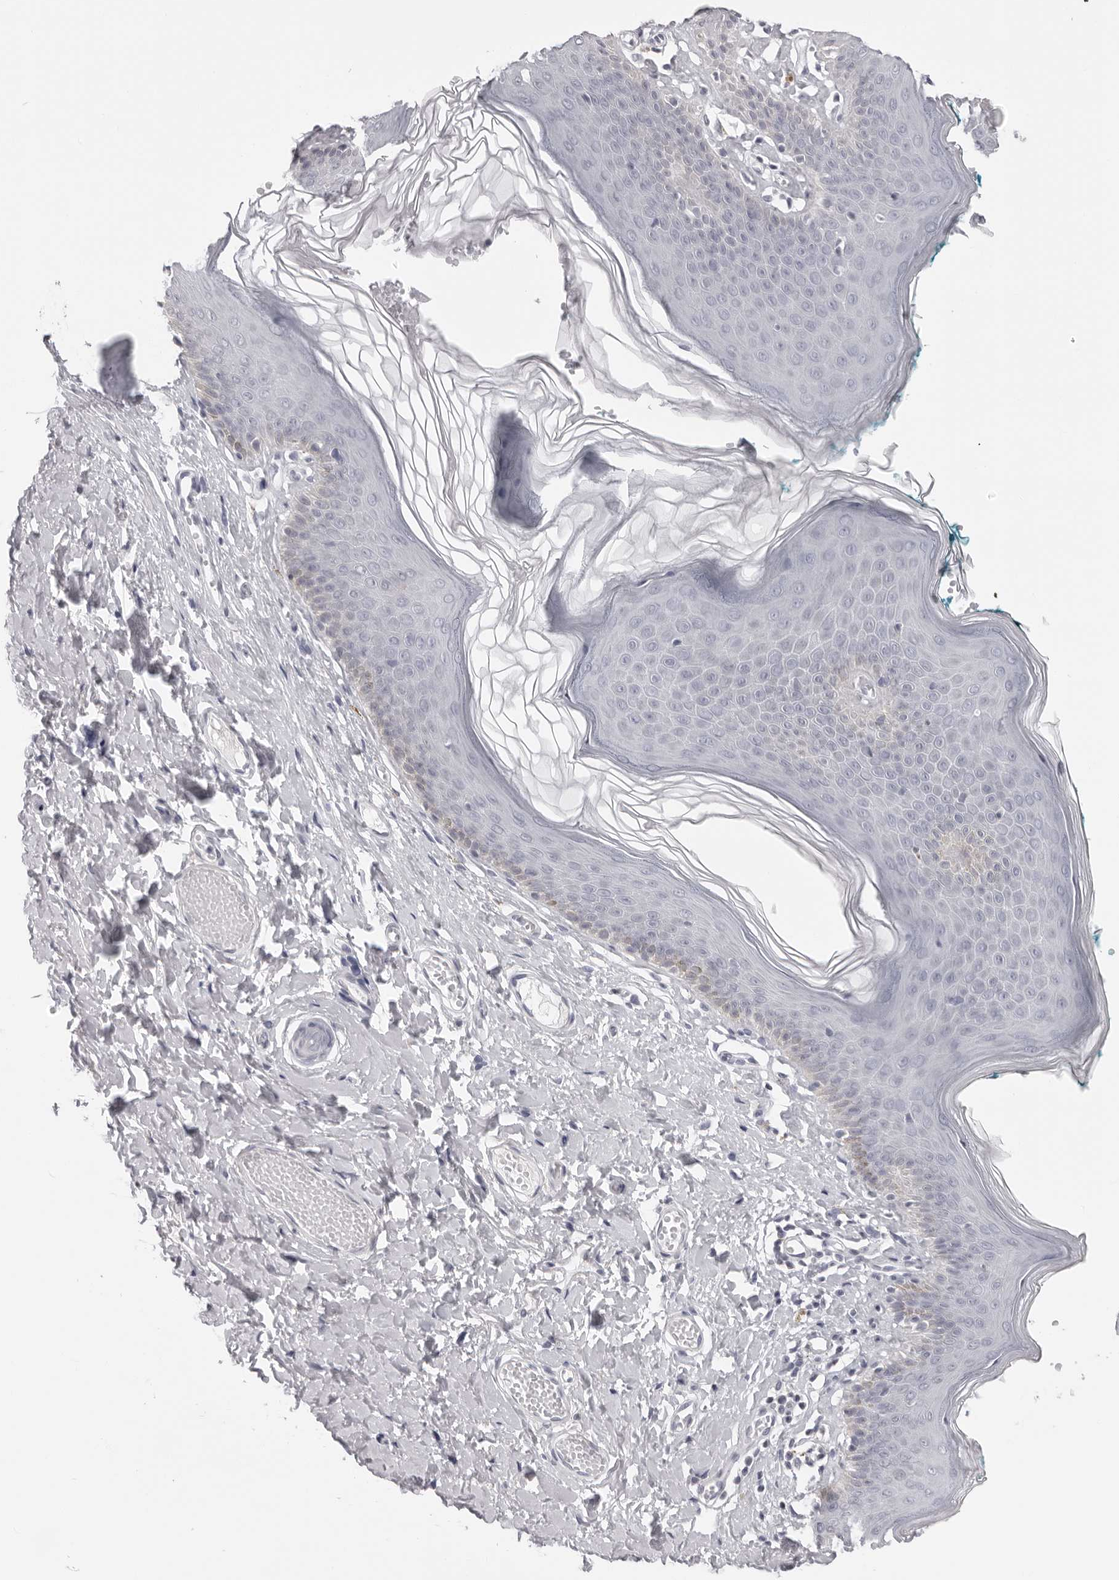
{"staining": {"intensity": "negative", "quantity": "none", "location": "none"}, "tissue": "skin", "cell_type": "Epidermal cells", "image_type": "normal", "snomed": [{"axis": "morphology", "description": "Normal tissue, NOS"}, {"axis": "morphology", "description": "Inflammation, NOS"}, {"axis": "topography", "description": "Vulva"}], "caption": "Epidermal cells show no significant protein staining in normal skin. (DAB IHC, high magnification).", "gene": "DNALI1", "patient": {"sex": "female", "age": 84}}